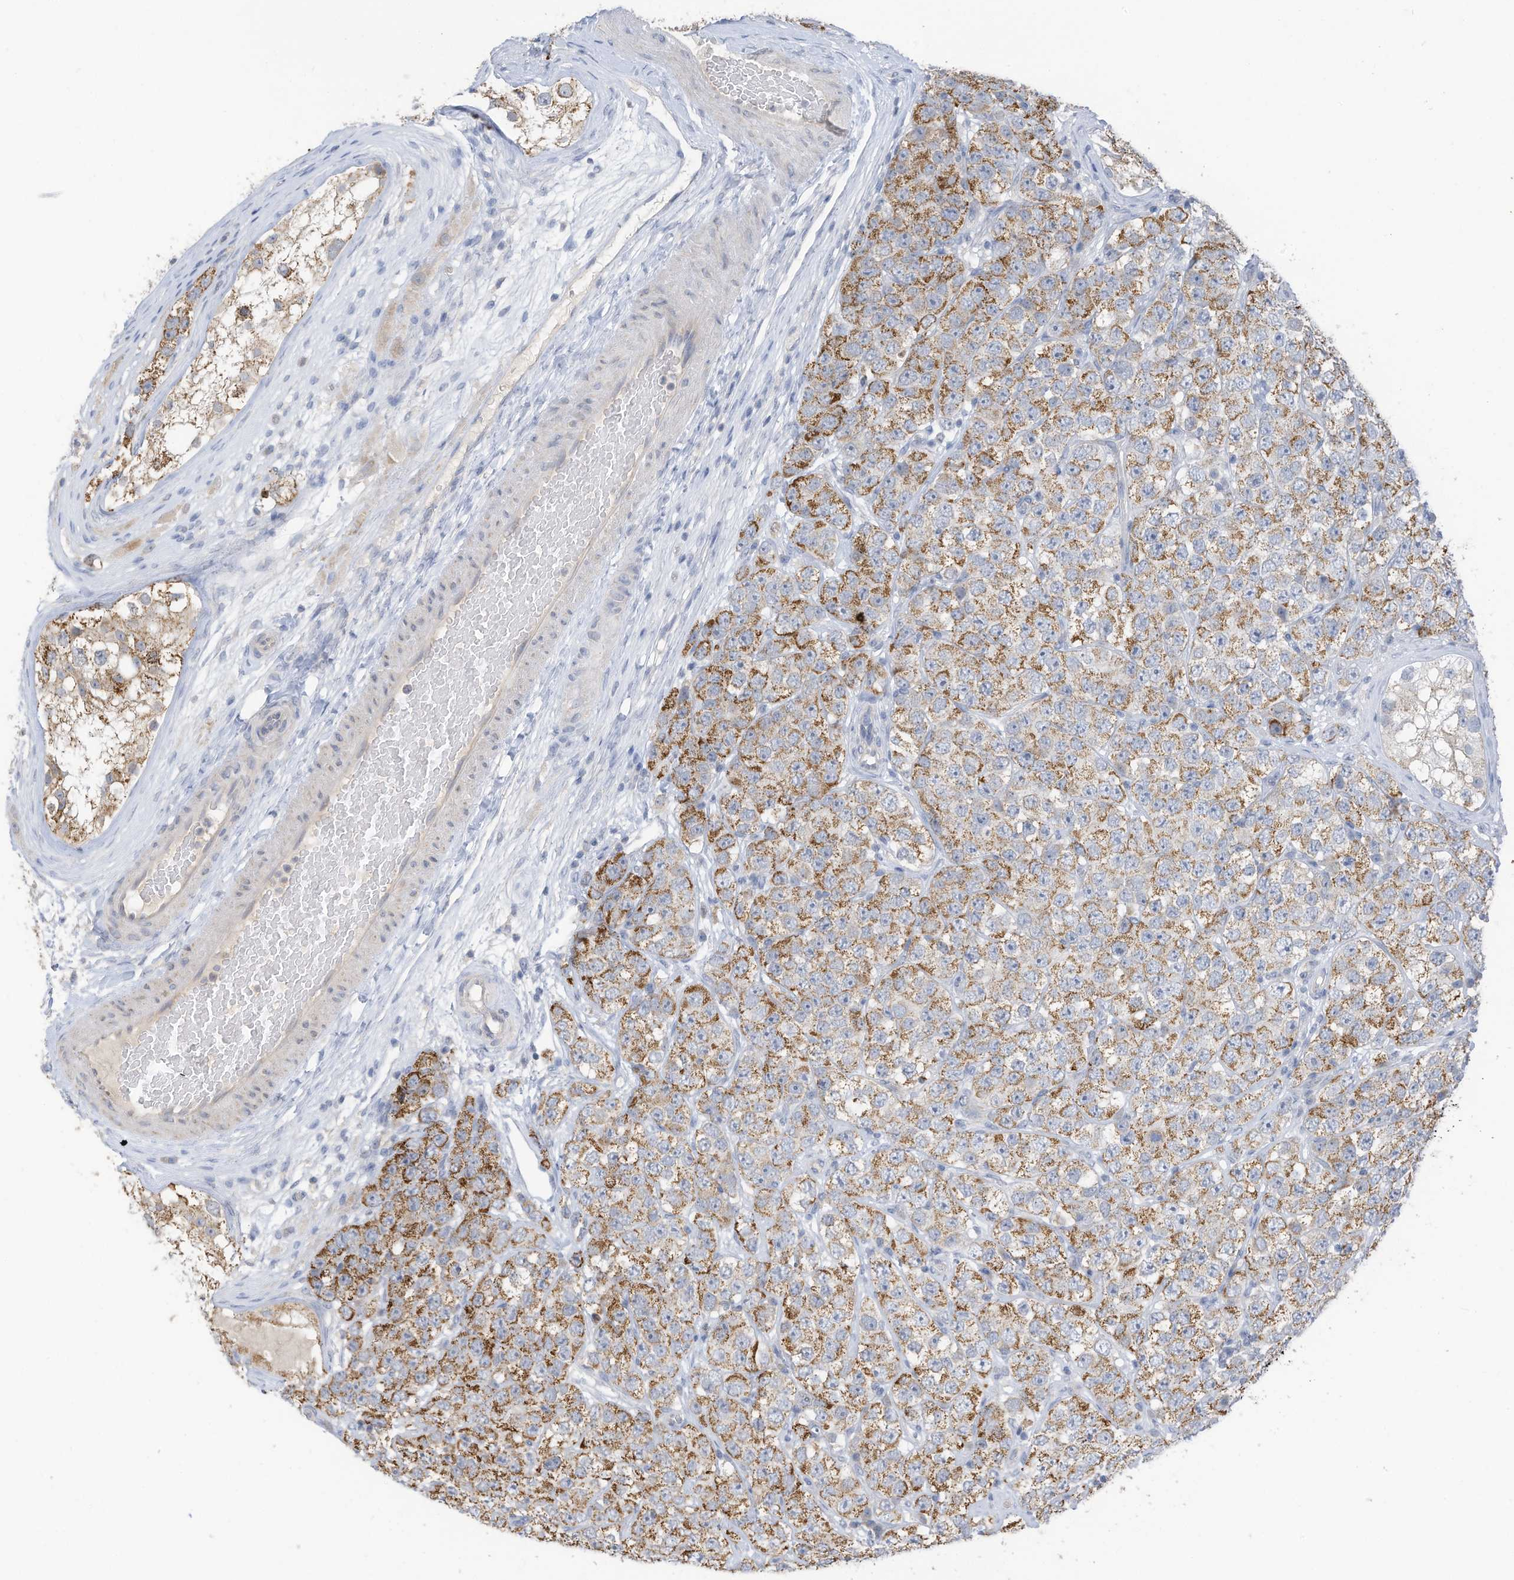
{"staining": {"intensity": "moderate", "quantity": ">75%", "location": "cytoplasmic/membranous"}, "tissue": "testis cancer", "cell_type": "Tumor cells", "image_type": "cancer", "snomed": [{"axis": "morphology", "description": "Seminoma, NOS"}, {"axis": "topography", "description": "Testis"}], "caption": "Testis cancer (seminoma) tissue displays moderate cytoplasmic/membranous expression in approximately >75% of tumor cells, visualized by immunohistochemistry. The protein of interest is stained brown, and the nuclei are stained in blue (DAB IHC with brightfield microscopy, high magnification).", "gene": "SCGB1D2", "patient": {"sex": "male", "age": 28}}